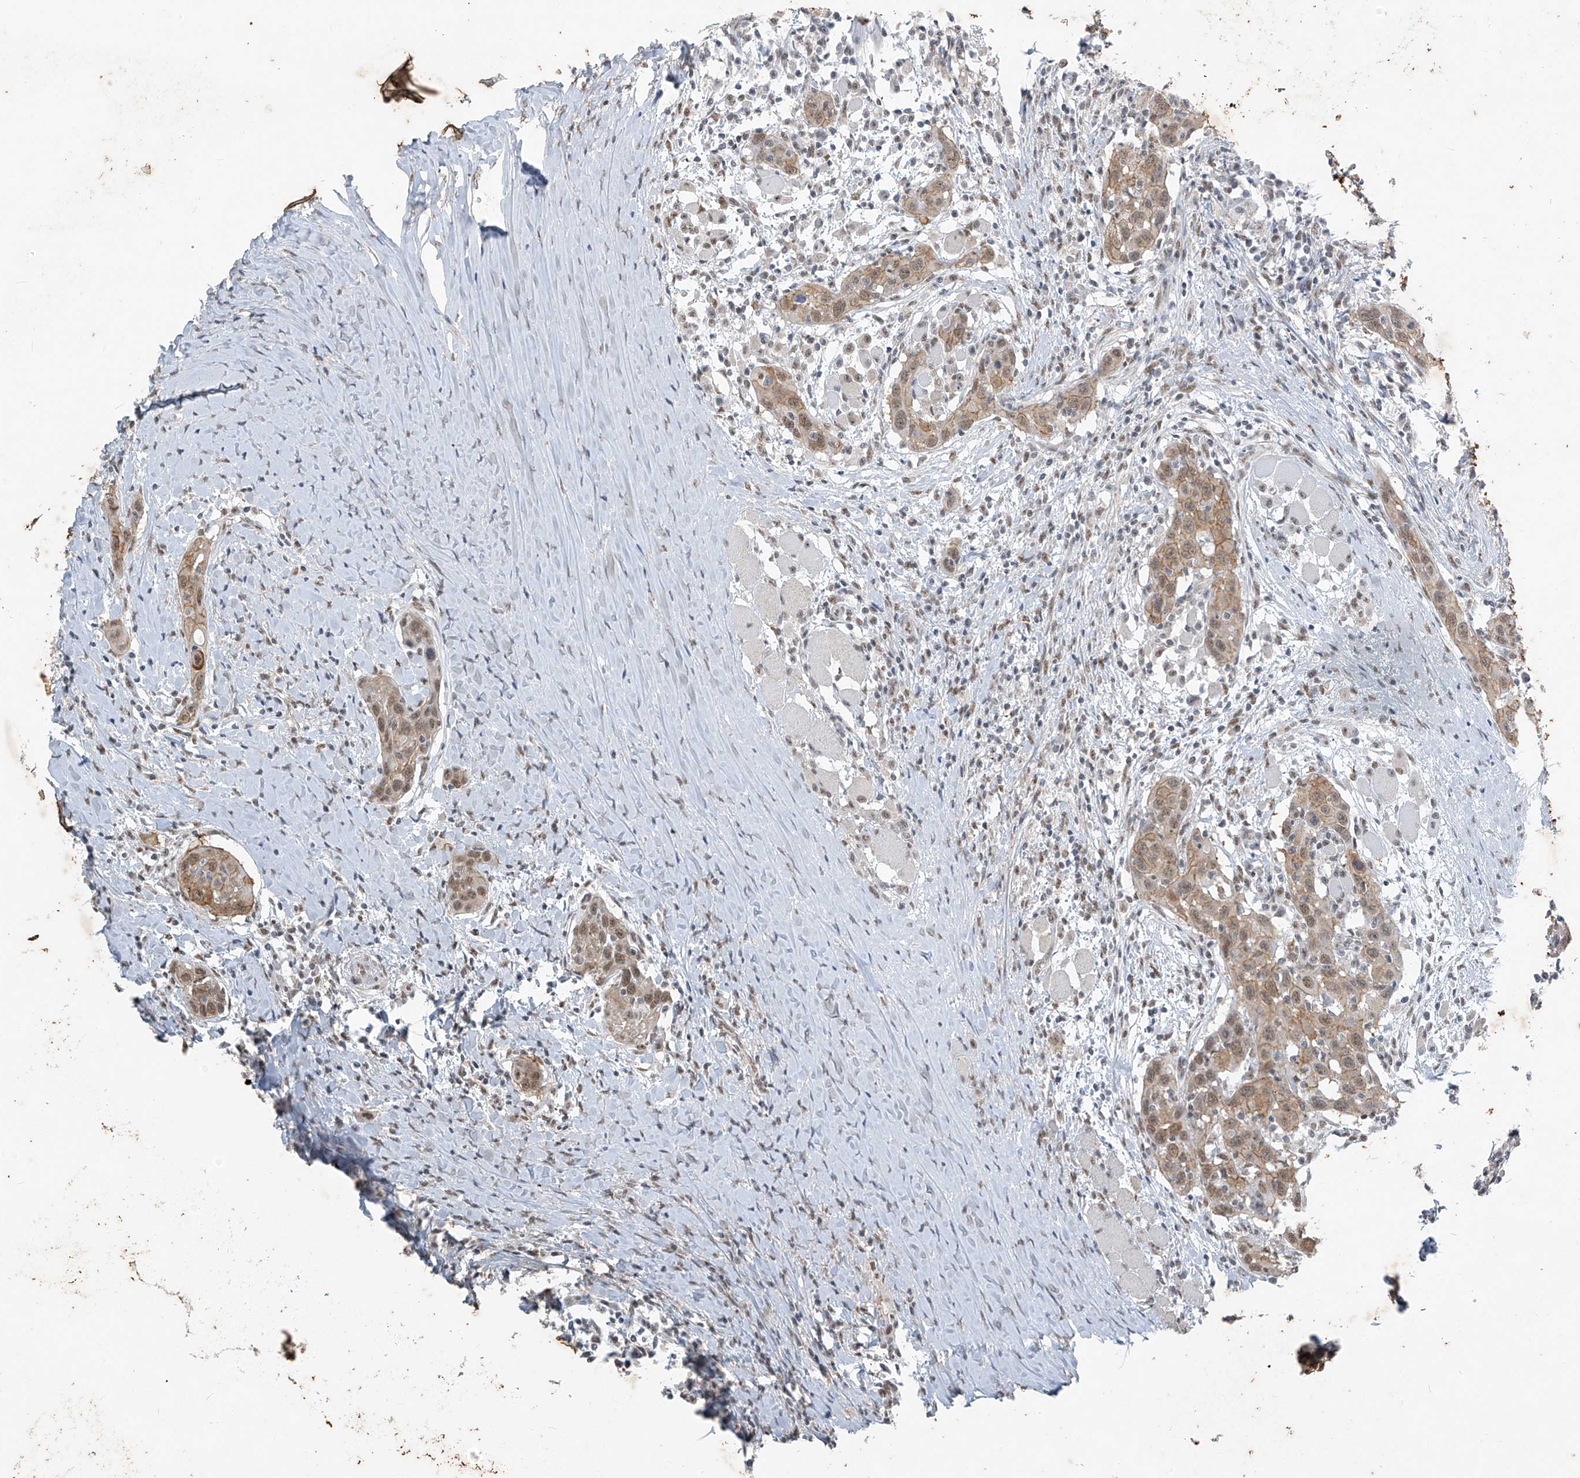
{"staining": {"intensity": "moderate", "quantity": ">75%", "location": "cytoplasmic/membranous,nuclear"}, "tissue": "head and neck cancer", "cell_type": "Tumor cells", "image_type": "cancer", "snomed": [{"axis": "morphology", "description": "Squamous cell carcinoma, NOS"}, {"axis": "topography", "description": "Oral tissue"}, {"axis": "topography", "description": "Head-Neck"}], "caption": "Tumor cells exhibit medium levels of moderate cytoplasmic/membranous and nuclear expression in about >75% of cells in human head and neck cancer. (Stains: DAB in brown, nuclei in blue, Microscopy: brightfield microscopy at high magnification).", "gene": "TFEC", "patient": {"sex": "female", "age": 50}}